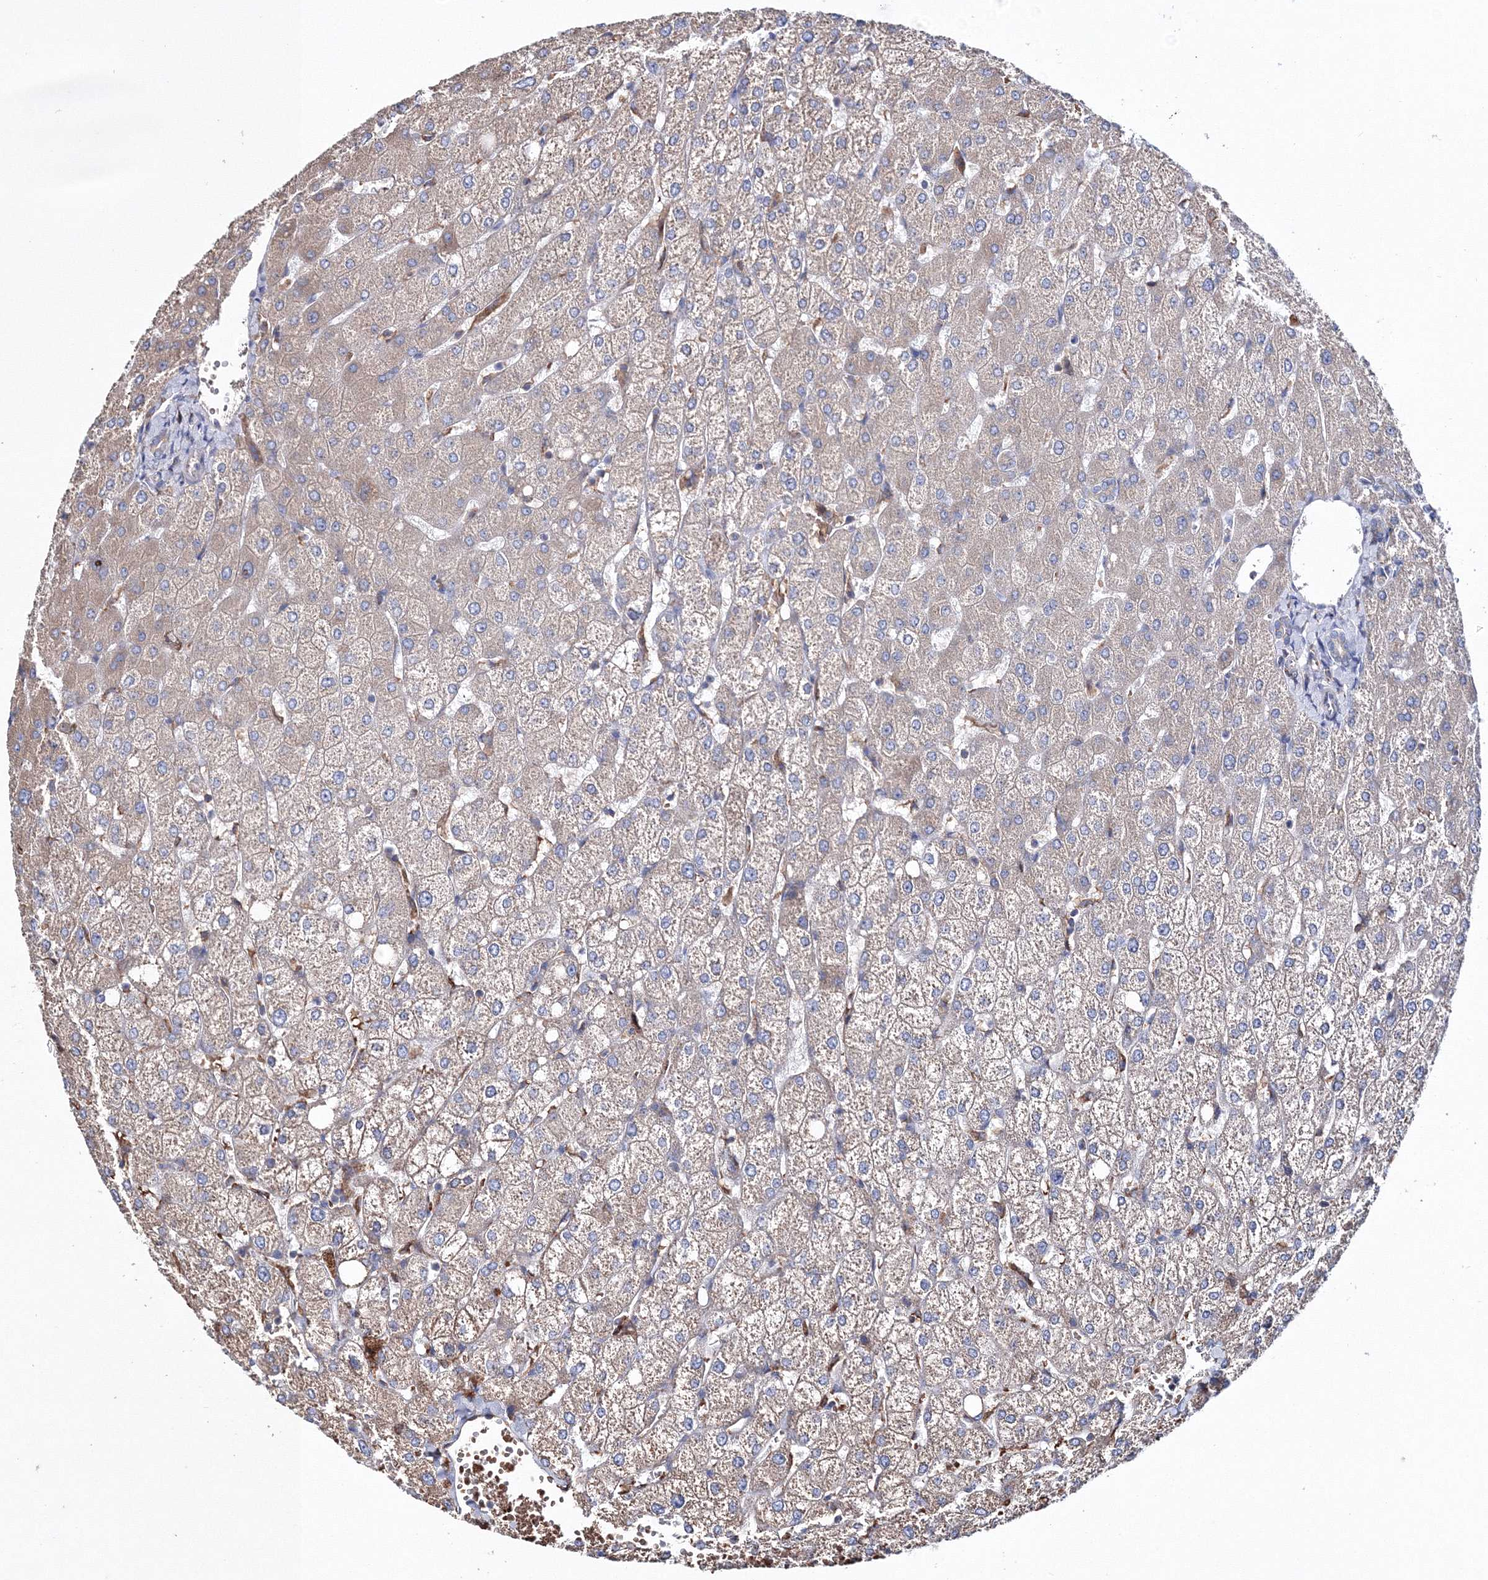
{"staining": {"intensity": "negative", "quantity": "none", "location": "none"}, "tissue": "liver", "cell_type": "Cholangiocytes", "image_type": "normal", "snomed": [{"axis": "morphology", "description": "Normal tissue, NOS"}, {"axis": "topography", "description": "Liver"}], "caption": "A micrograph of liver stained for a protein reveals no brown staining in cholangiocytes.", "gene": "VPS8", "patient": {"sex": "female", "age": 54}}